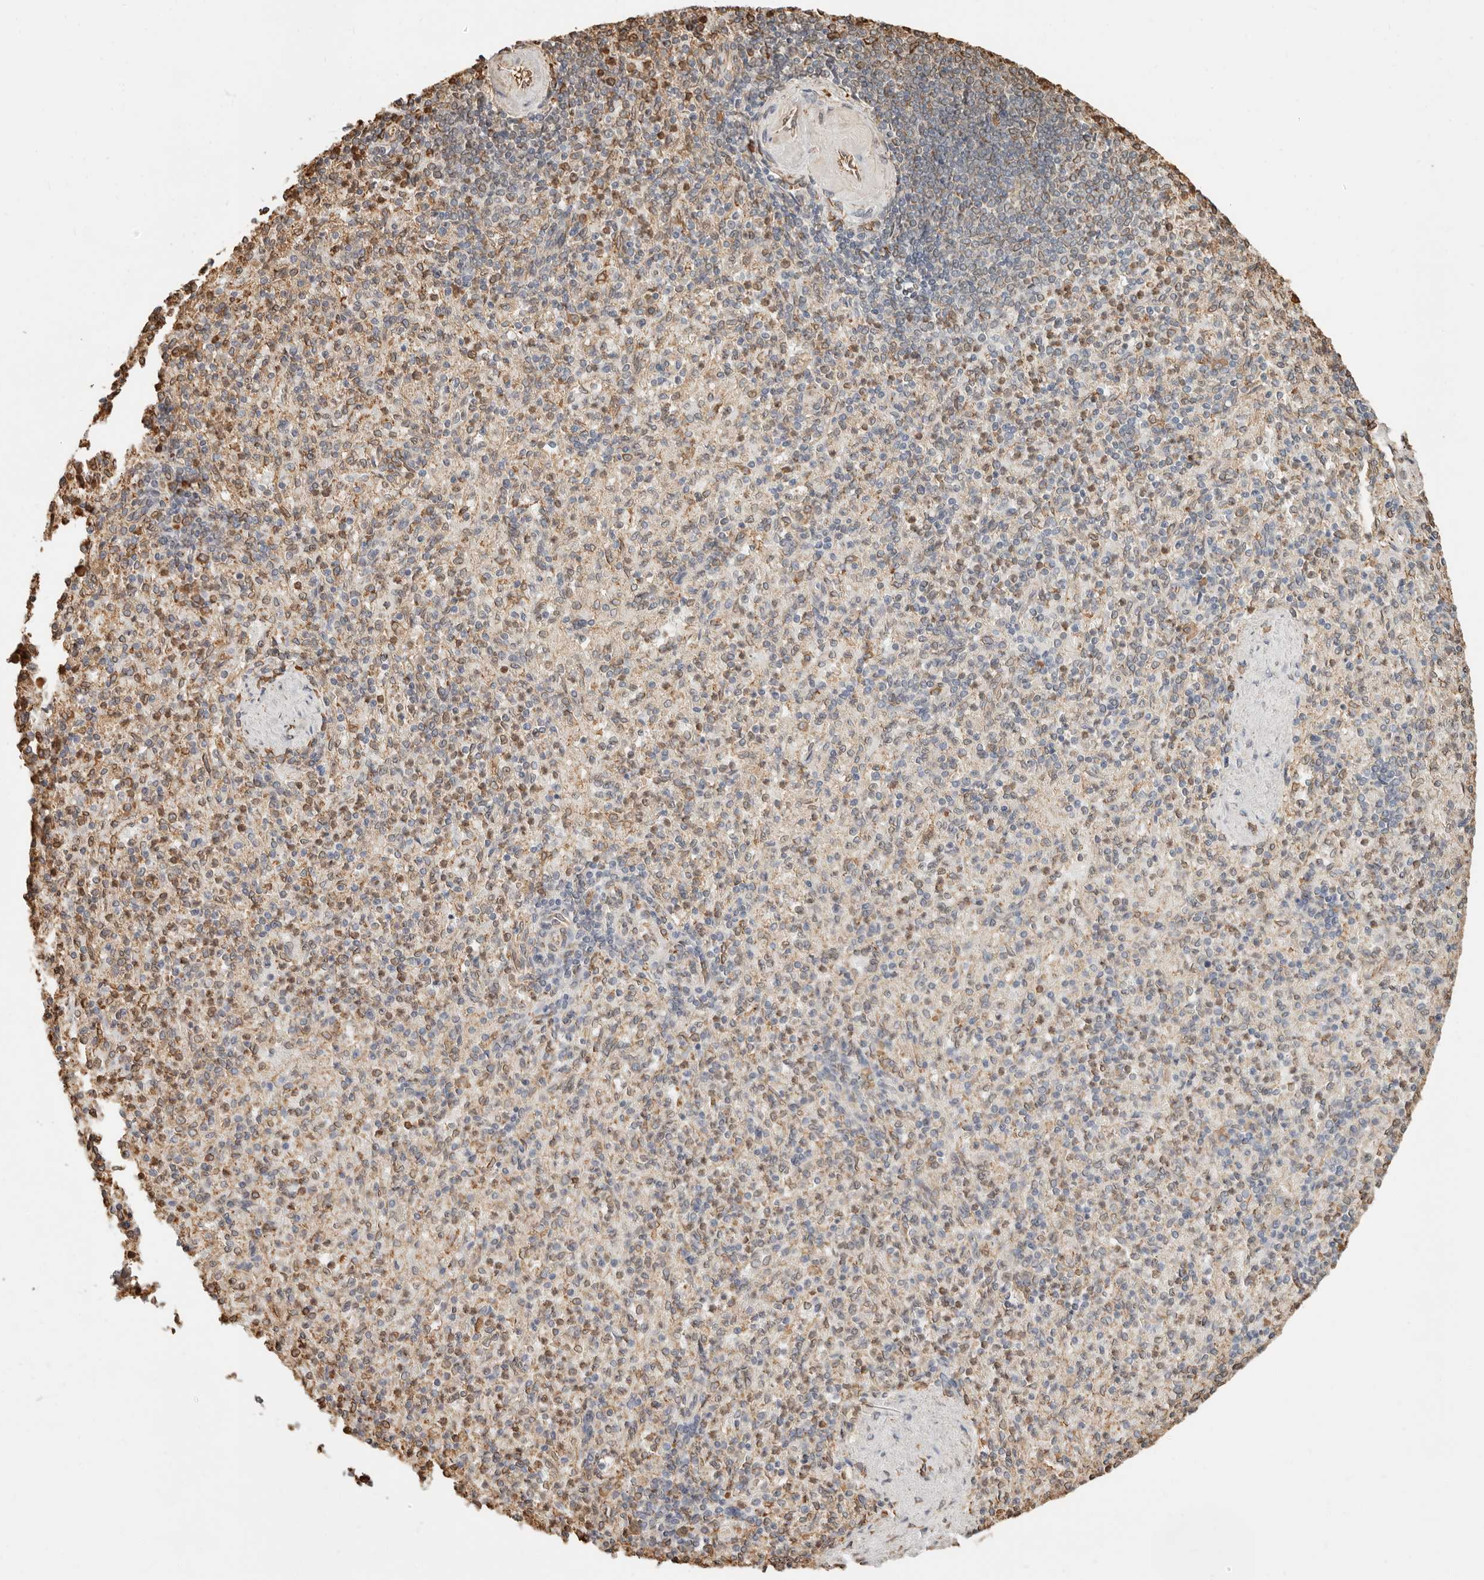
{"staining": {"intensity": "moderate", "quantity": "25%-75%", "location": "cytoplasmic/membranous,nuclear"}, "tissue": "spleen", "cell_type": "Cells in red pulp", "image_type": "normal", "snomed": [{"axis": "morphology", "description": "Normal tissue, NOS"}, {"axis": "topography", "description": "Spleen"}], "caption": "Benign spleen displays moderate cytoplasmic/membranous,nuclear positivity in approximately 25%-75% of cells in red pulp The staining was performed using DAB, with brown indicating positive protein expression. Nuclei are stained blue with hematoxylin..", "gene": "ARHGEF10L", "patient": {"sex": "female", "age": 74}}